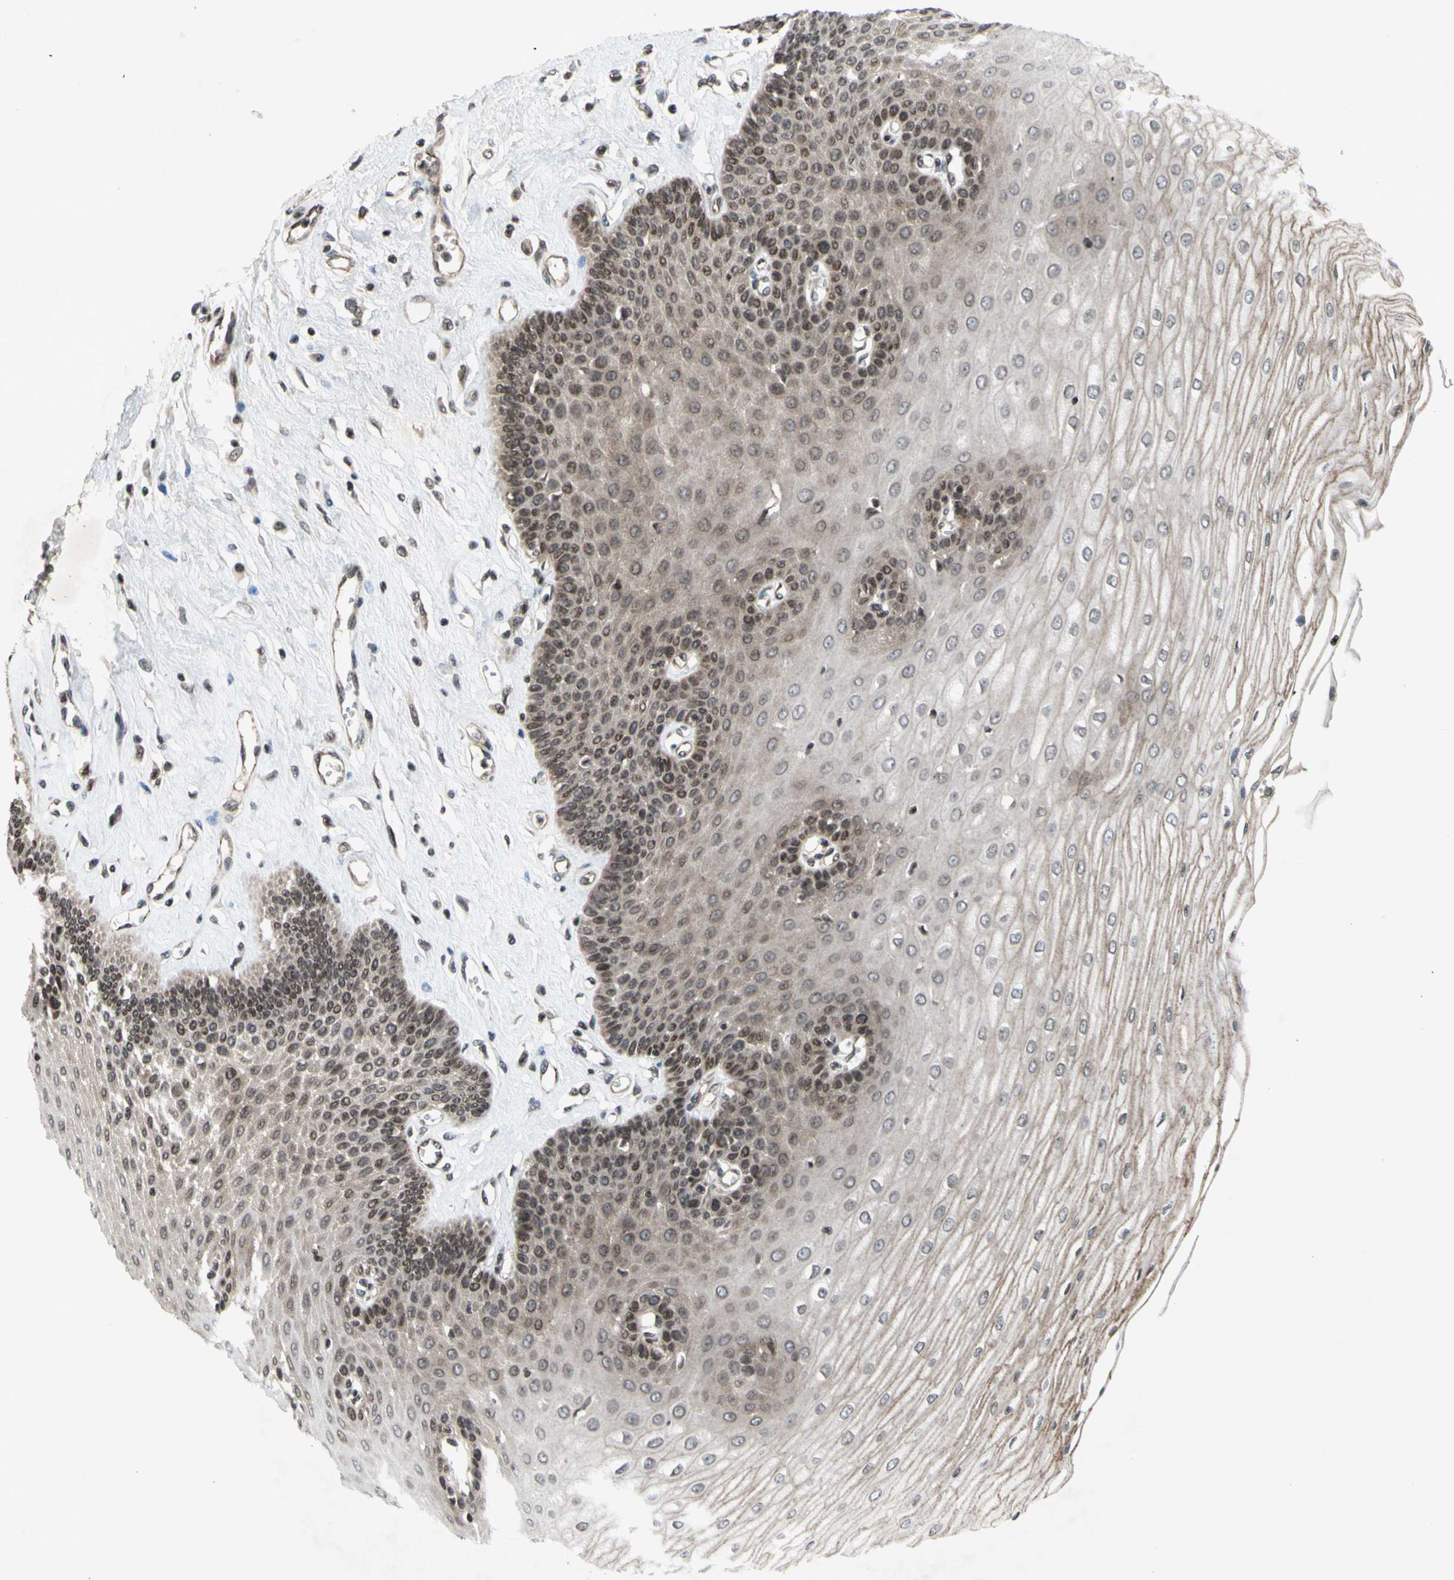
{"staining": {"intensity": "moderate", "quantity": "<25%", "location": "cytoplasmic/membranous,nuclear"}, "tissue": "esophagus", "cell_type": "Squamous epithelial cells", "image_type": "normal", "snomed": [{"axis": "morphology", "description": "Normal tissue, NOS"}, {"axis": "morphology", "description": "Squamous cell carcinoma, NOS"}, {"axis": "topography", "description": "Esophagus"}], "caption": "A low amount of moderate cytoplasmic/membranous,nuclear expression is seen in about <25% of squamous epithelial cells in unremarkable esophagus. (DAB IHC, brown staining for protein, blue staining for nuclei).", "gene": "XPO1", "patient": {"sex": "male", "age": 65}}